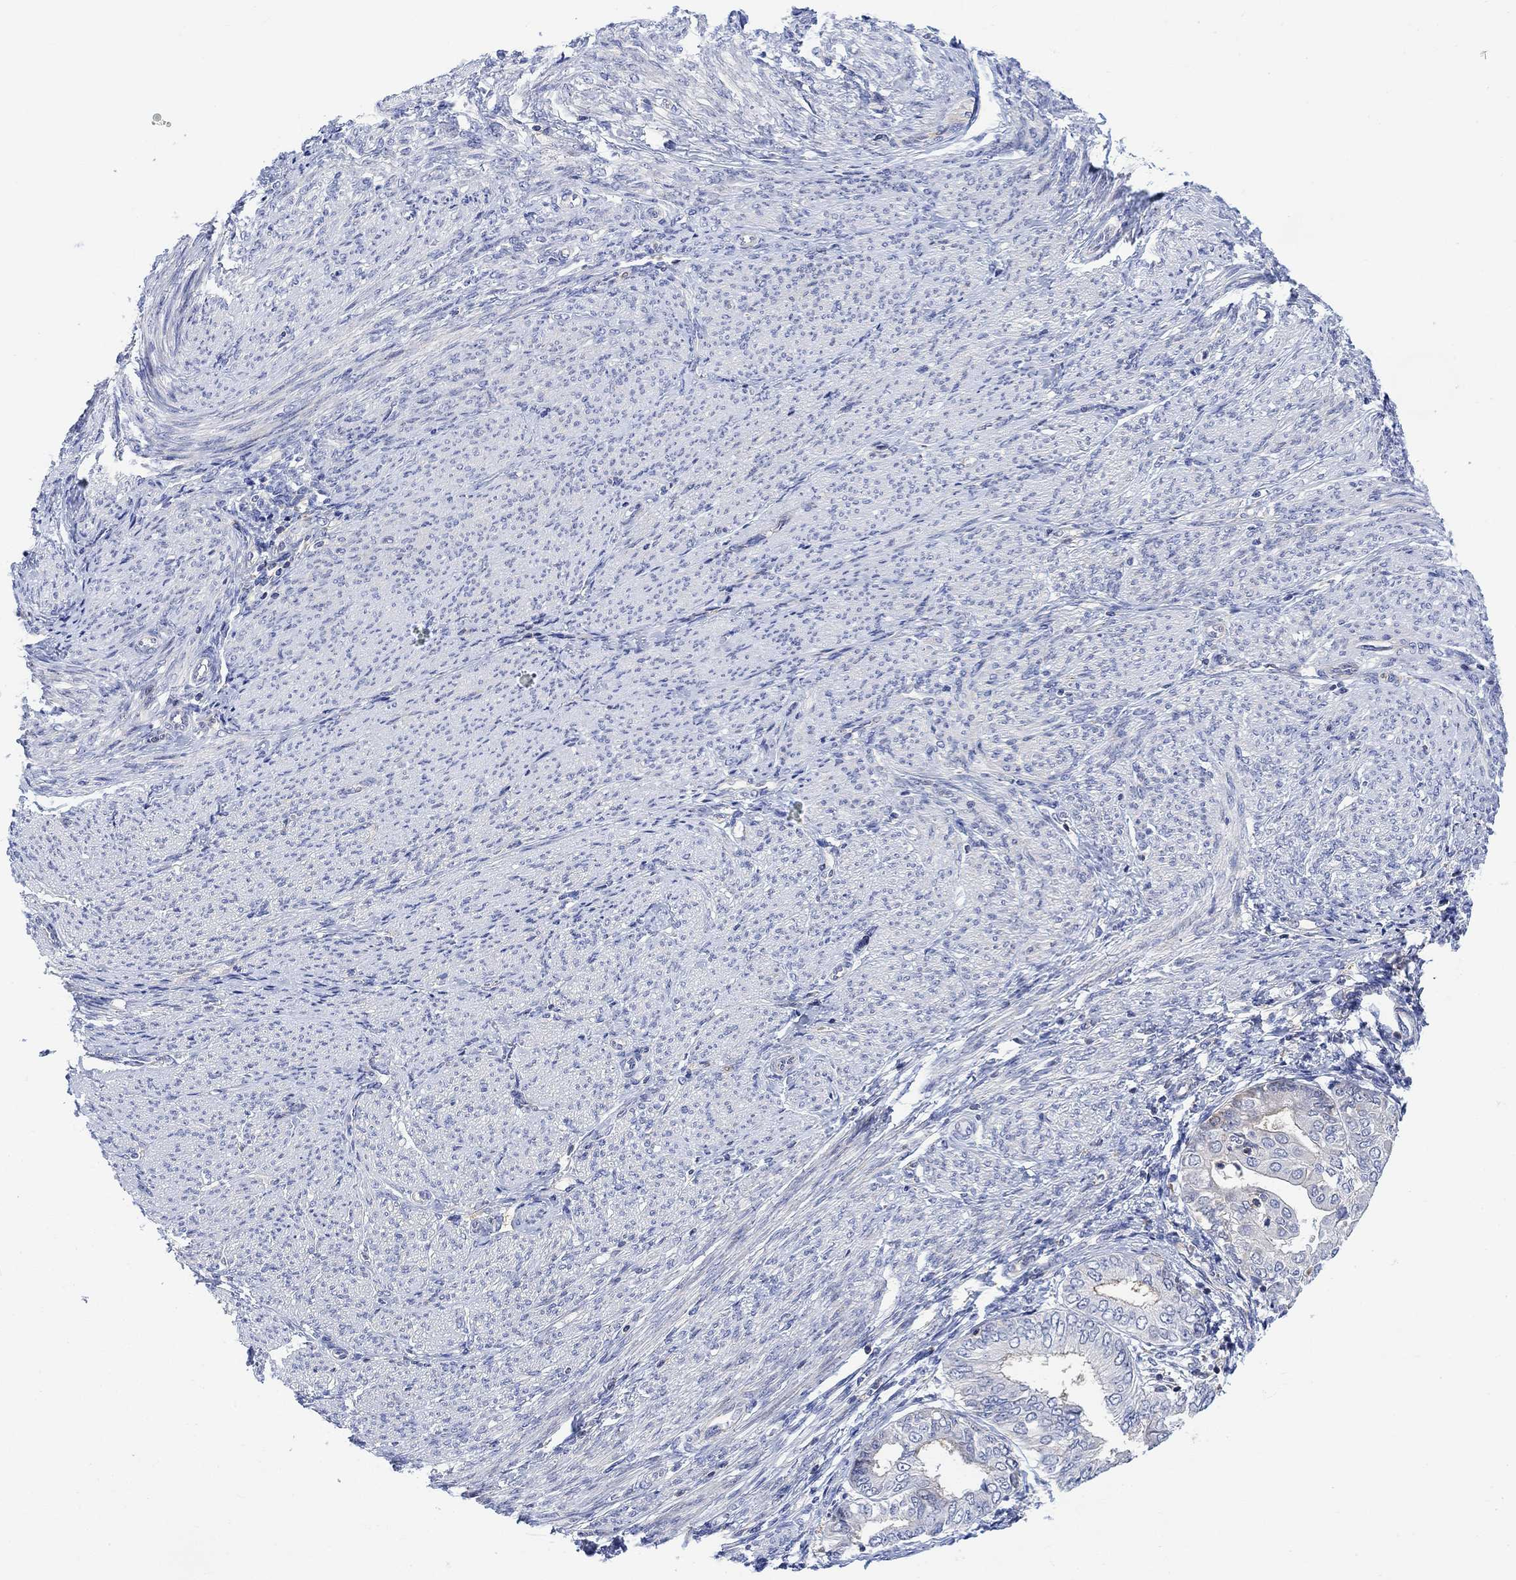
{"staining": {"intensity": "negative", "quantity": "none", "location": "none"}, "tissue": "endometrial cancer", "cell_type": "Tumor cells", "image_type": "cancer", "snomed": [{"axis": "morphology", "description": "Adenocarcinoma, NOS"}, {"axis": "topography", "description": "Endometrium"}], "caption": "The micrograph reveals no staining of tumor cells in endometrial adenocarcinoma.", "gene": "ARSK", "patient": {"sex": "female", "age": 68}}